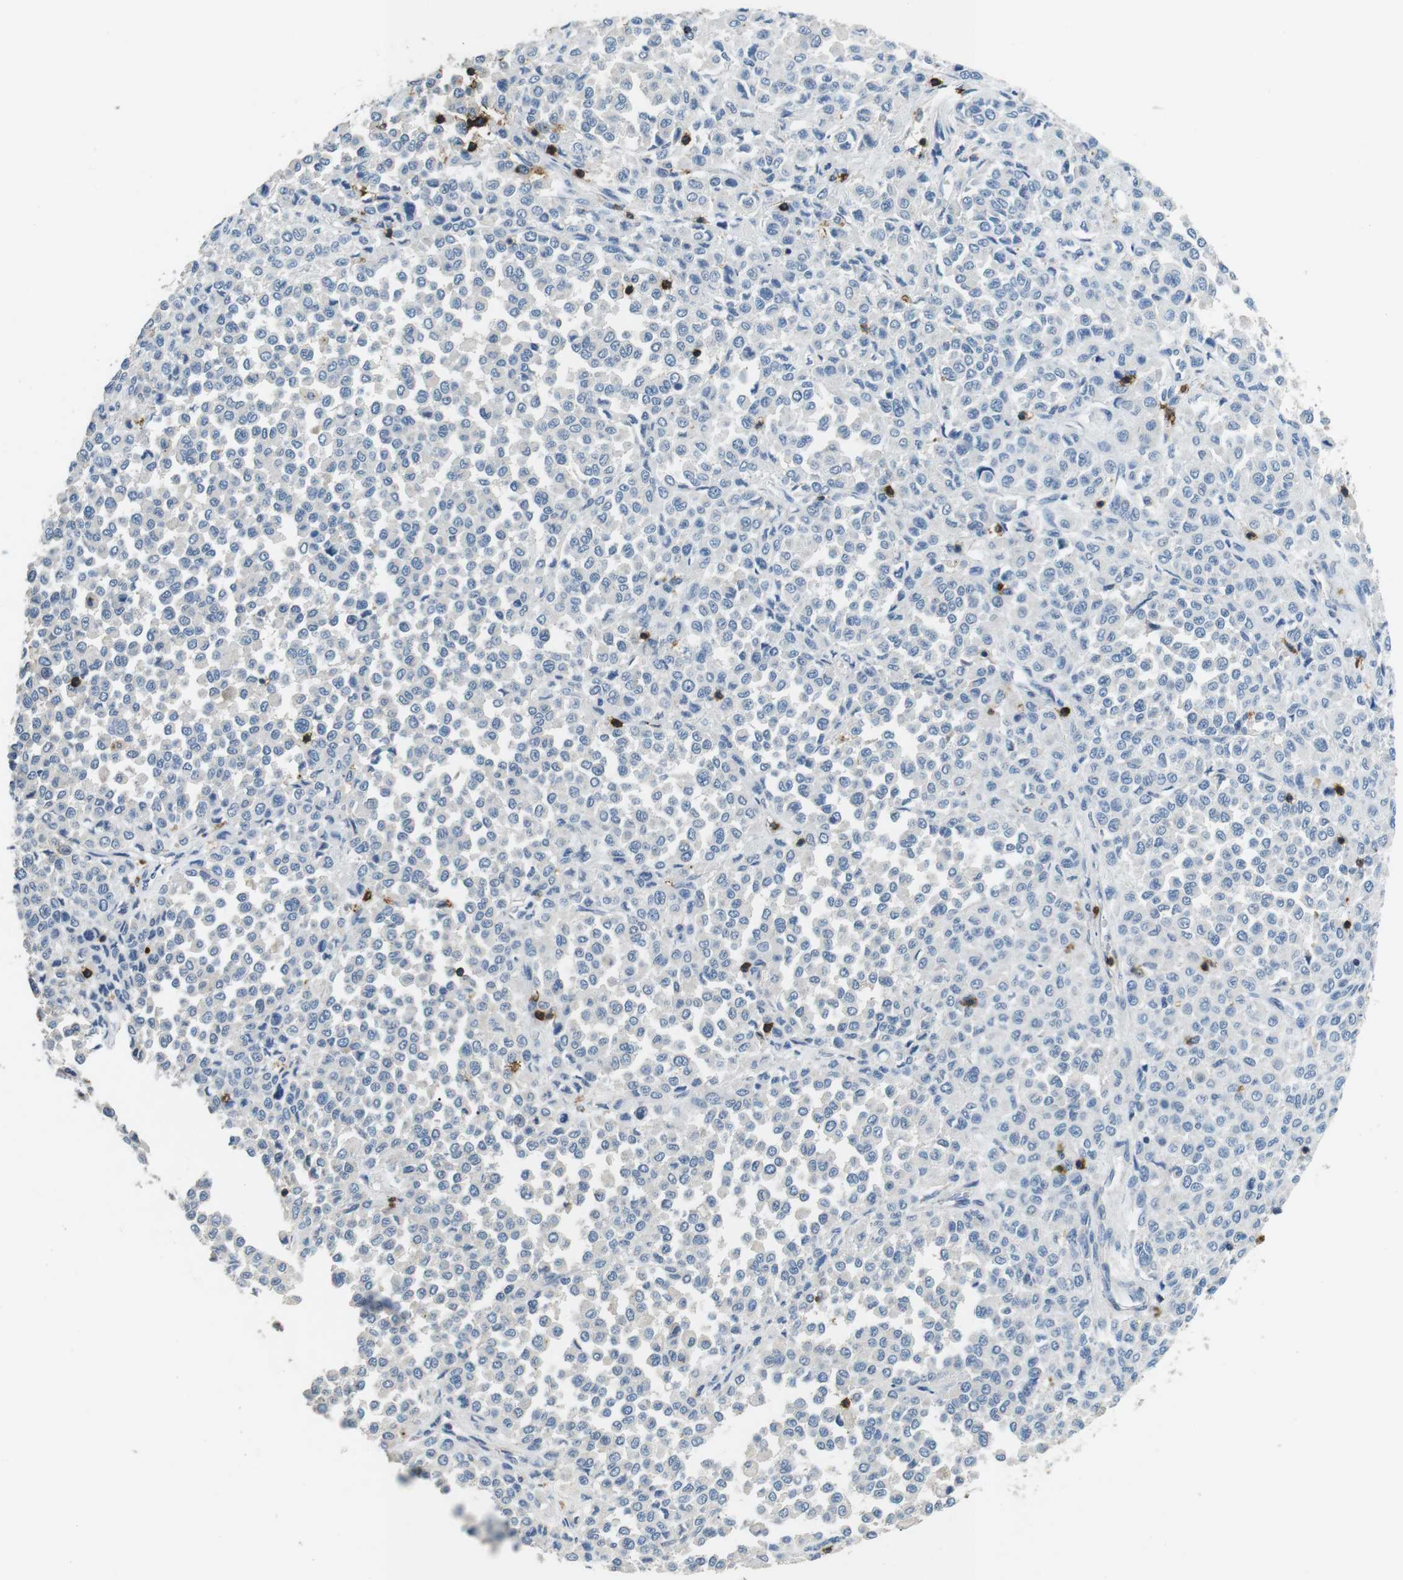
{"staining": {"intensity": "negative", "quantity": "none", "location": "none"}, "tissue": "melanoma", "cell_type": "Tumor cells", "image_type": "cancer", "snomed": [{"axis": "morphology", "description": "Malignant melanoma, Metastatic site"}, {"axis": "topography", "description": "Pancreas"}], "caption": "Histopathology image shows no protein expression in tumor cells of malignant melanoma (metastatic site) tissue.", "gene": "CD6", "patient": {"sex": "female", "age": 30}}